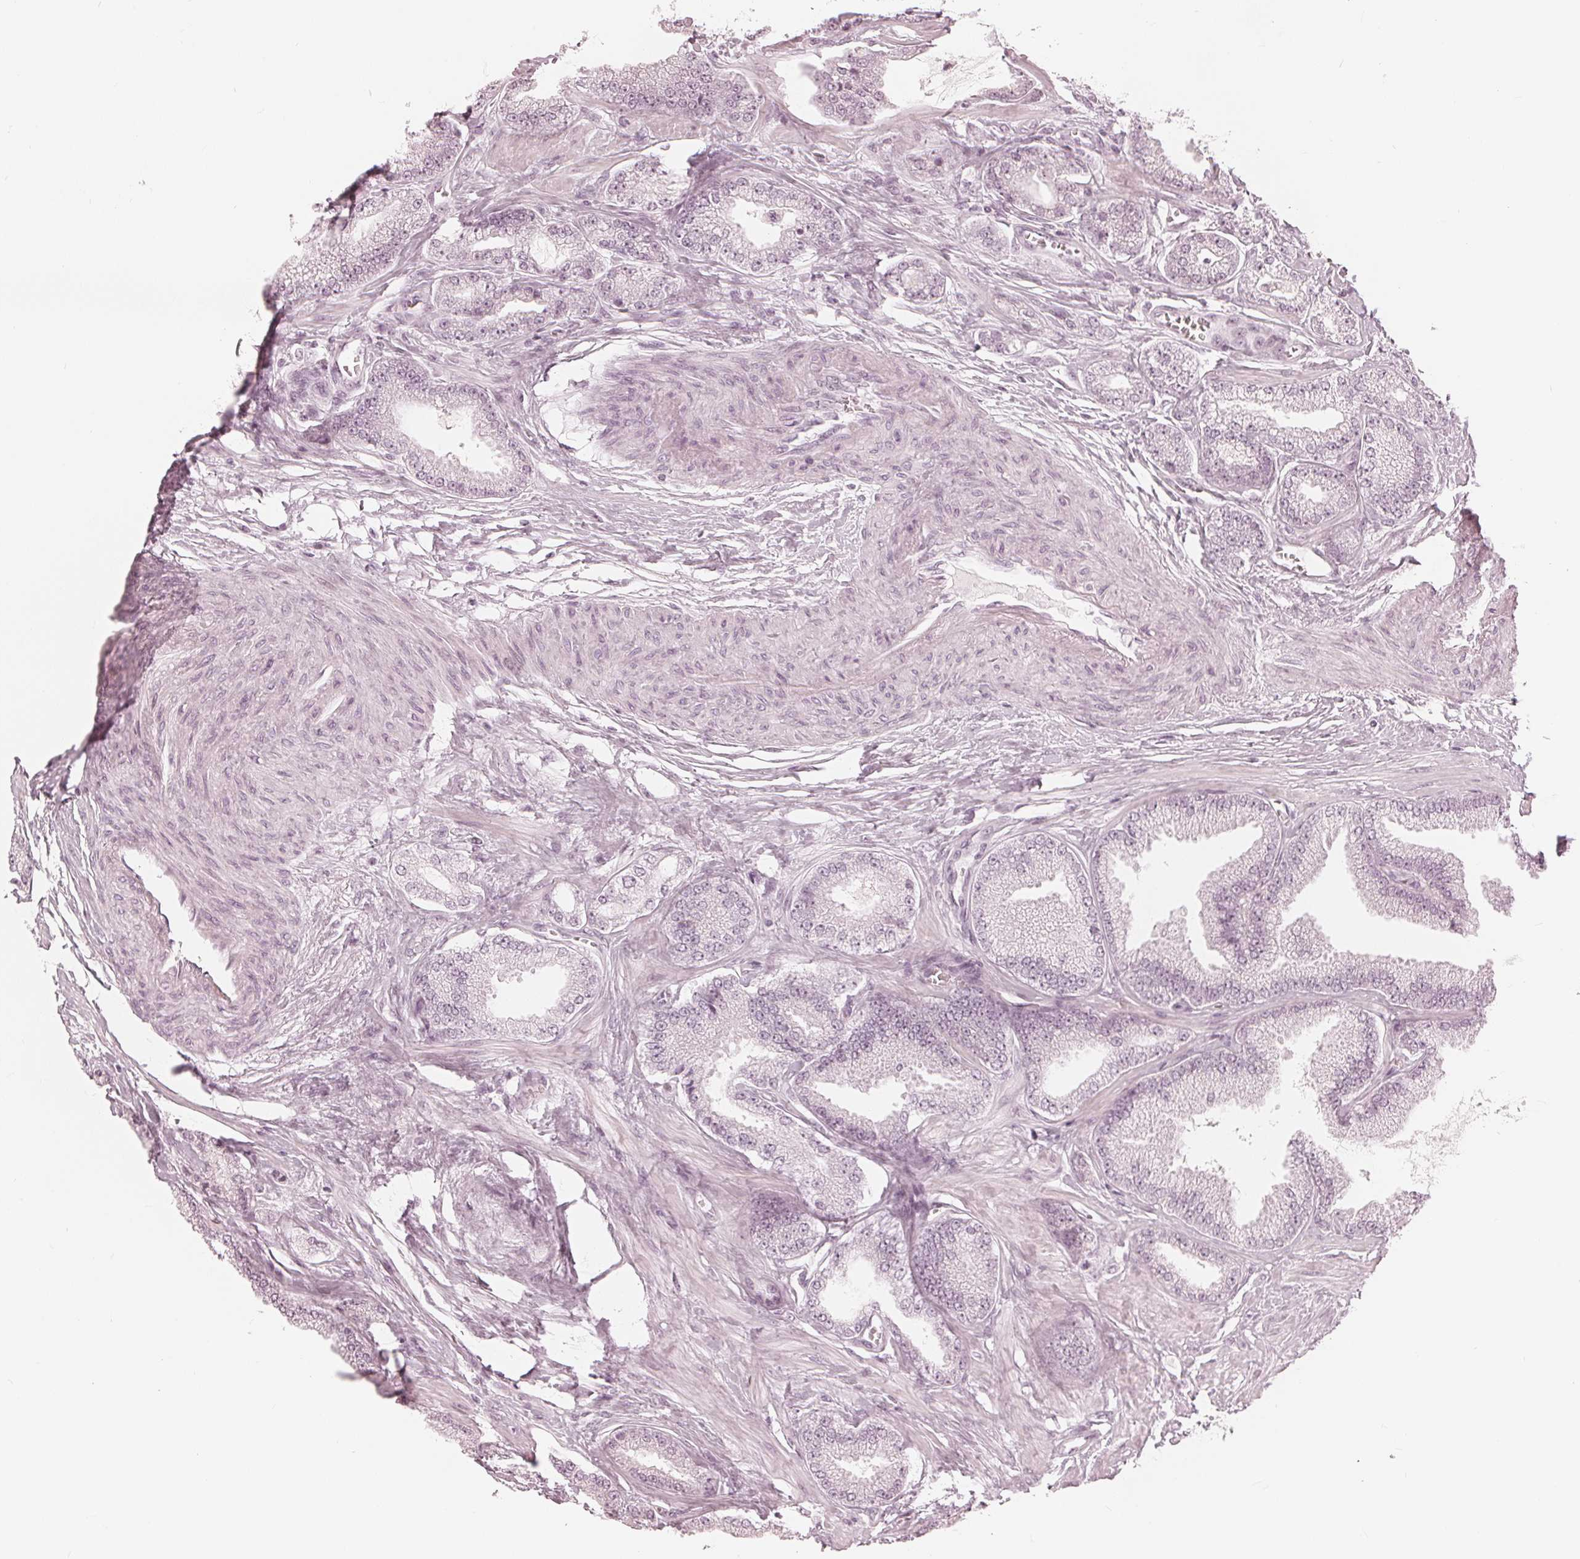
{"staining": {"intensity": "negative", "quantity": "none", "location": "none"}, "tissue": "prostate cancer", "cell_type": "Tumor cells", "image_type": "cancer", "snomed": [{"axis": "morphology", "description": "Adenocarcinoma, Low grade"}, {"axis": "topography", "description": "Prostate"}], "caption": "This is an immunohistochemistry (IHC) micrograph of human adenocarcinoma (low-grade) (prostate). There is no positivity in tumor cells.", "gene": "PAEP", "patient": {"sex": "male", "age": 55}}